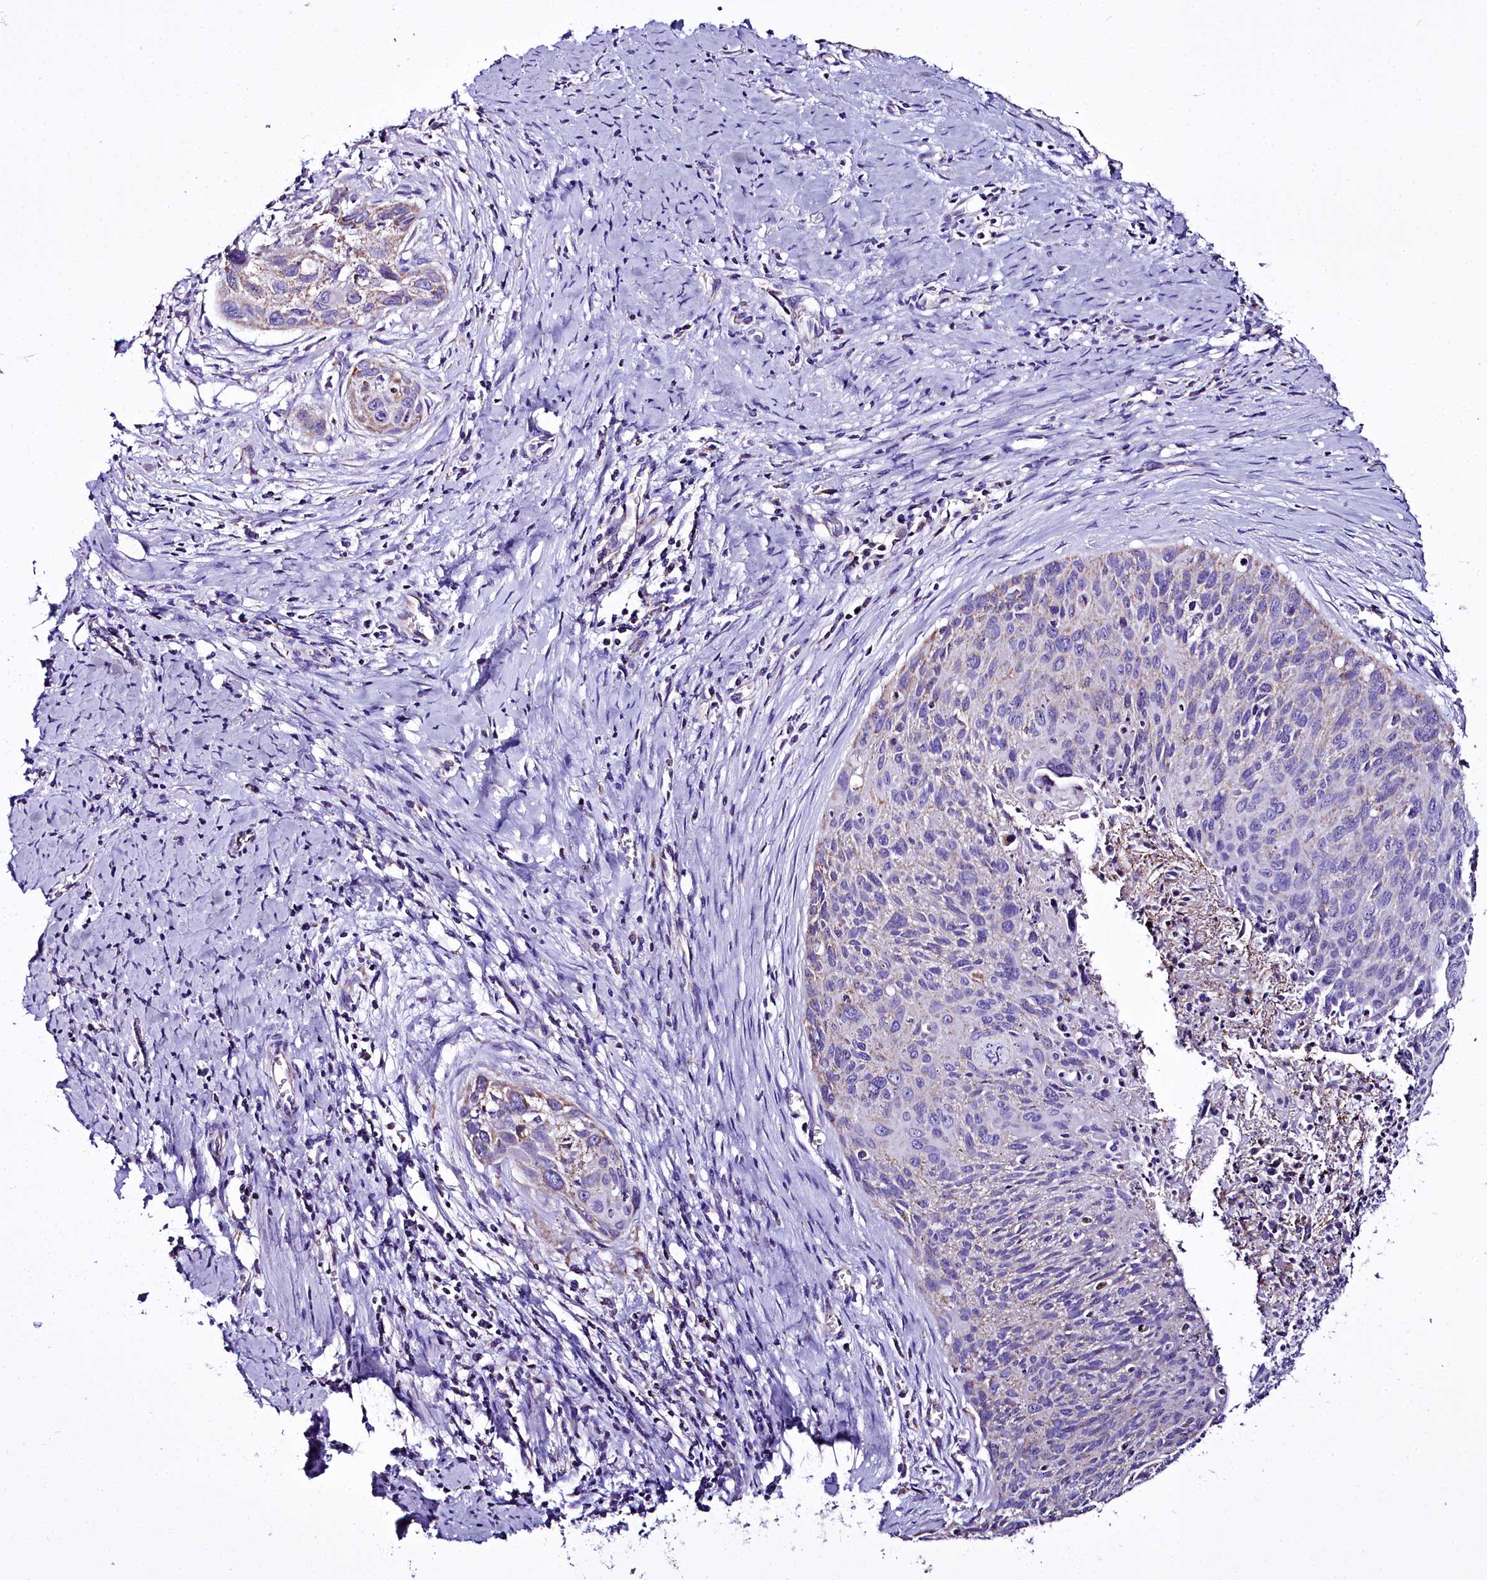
{"staining": {"intensity": "moderate", "quantity": "<25%", "location": "cytoplasmic/membranous"}, "tissue": "cervical cancer", "cell_type": "Tumor cells", "image_type": "cancer", "snomed": [{"axis": "morphology", "description": "Squamous cell carcinoma, NOS"}, {"axis": "topography", "description": "Cervix"}], "caption": "IHC photomicrograph of cervical cancer stained for a protein (brown), which displays low levels of moderate cytoplasmic/membranous expression in about <25% of tumor cells.", "gene": "WDFY3", "patient": {"sex": "female", "age": 55}}